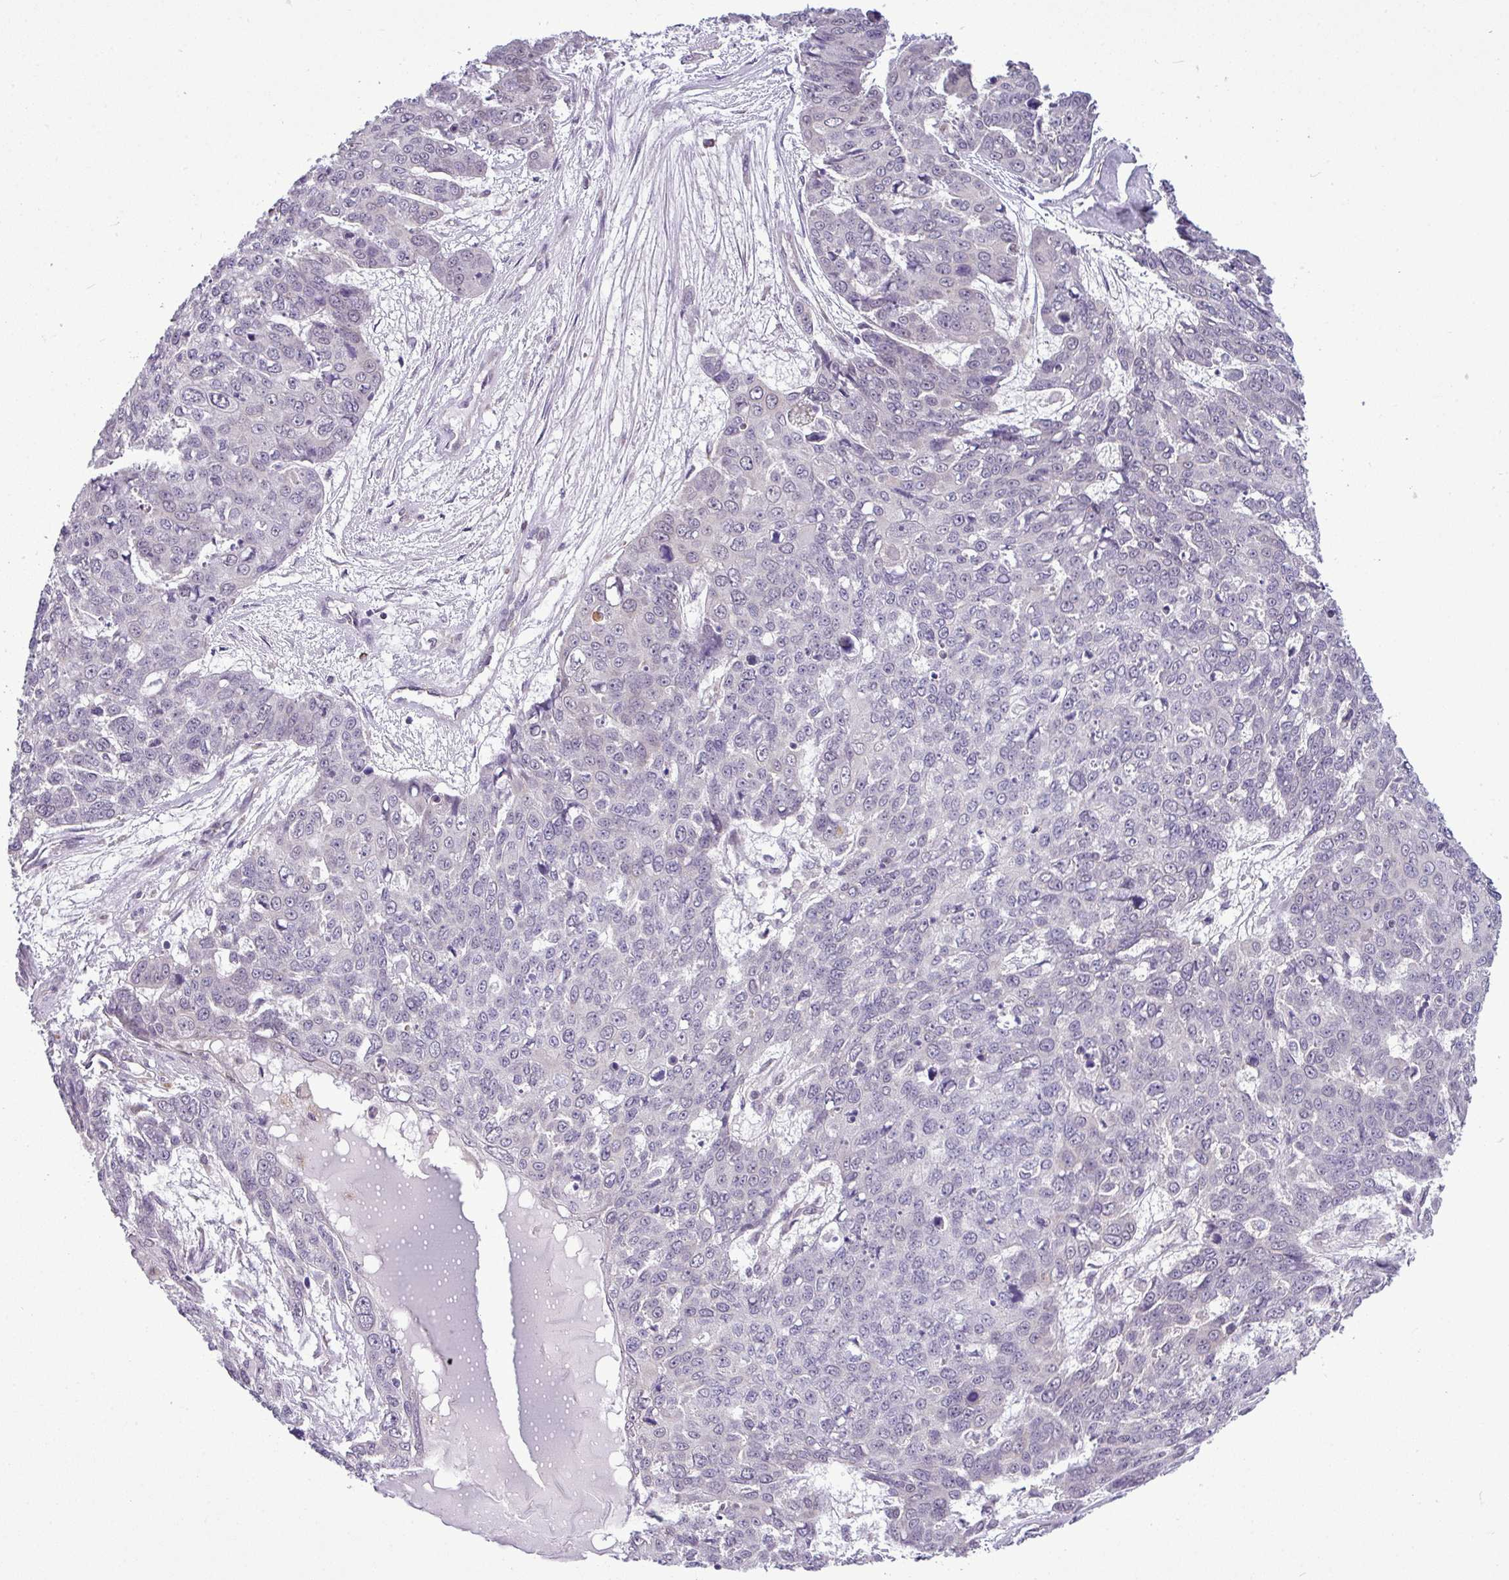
{"staining": {"intensity": "negative", "quantity": "none", "location": "none"}, "tissue": "skin cancer", "cell_type": "Tumor cells", "image_type": "cancer", "snomed": [{"axis": "morphology", "description": "Squamous cell carcinoma, NOS"}, {"axis": "topography", "description": "Skin"}], "caption": "The histopathology image exhibits no significant staining in tumor cells of skin cancer. The staining was performed using DAB to visualize the protein expression in brown, while the nuclei were stained in blue with hematoxylin (Magnification: 20x).", "gene": "ZNF217", "patient": {"sex": "male", "age": 71}}